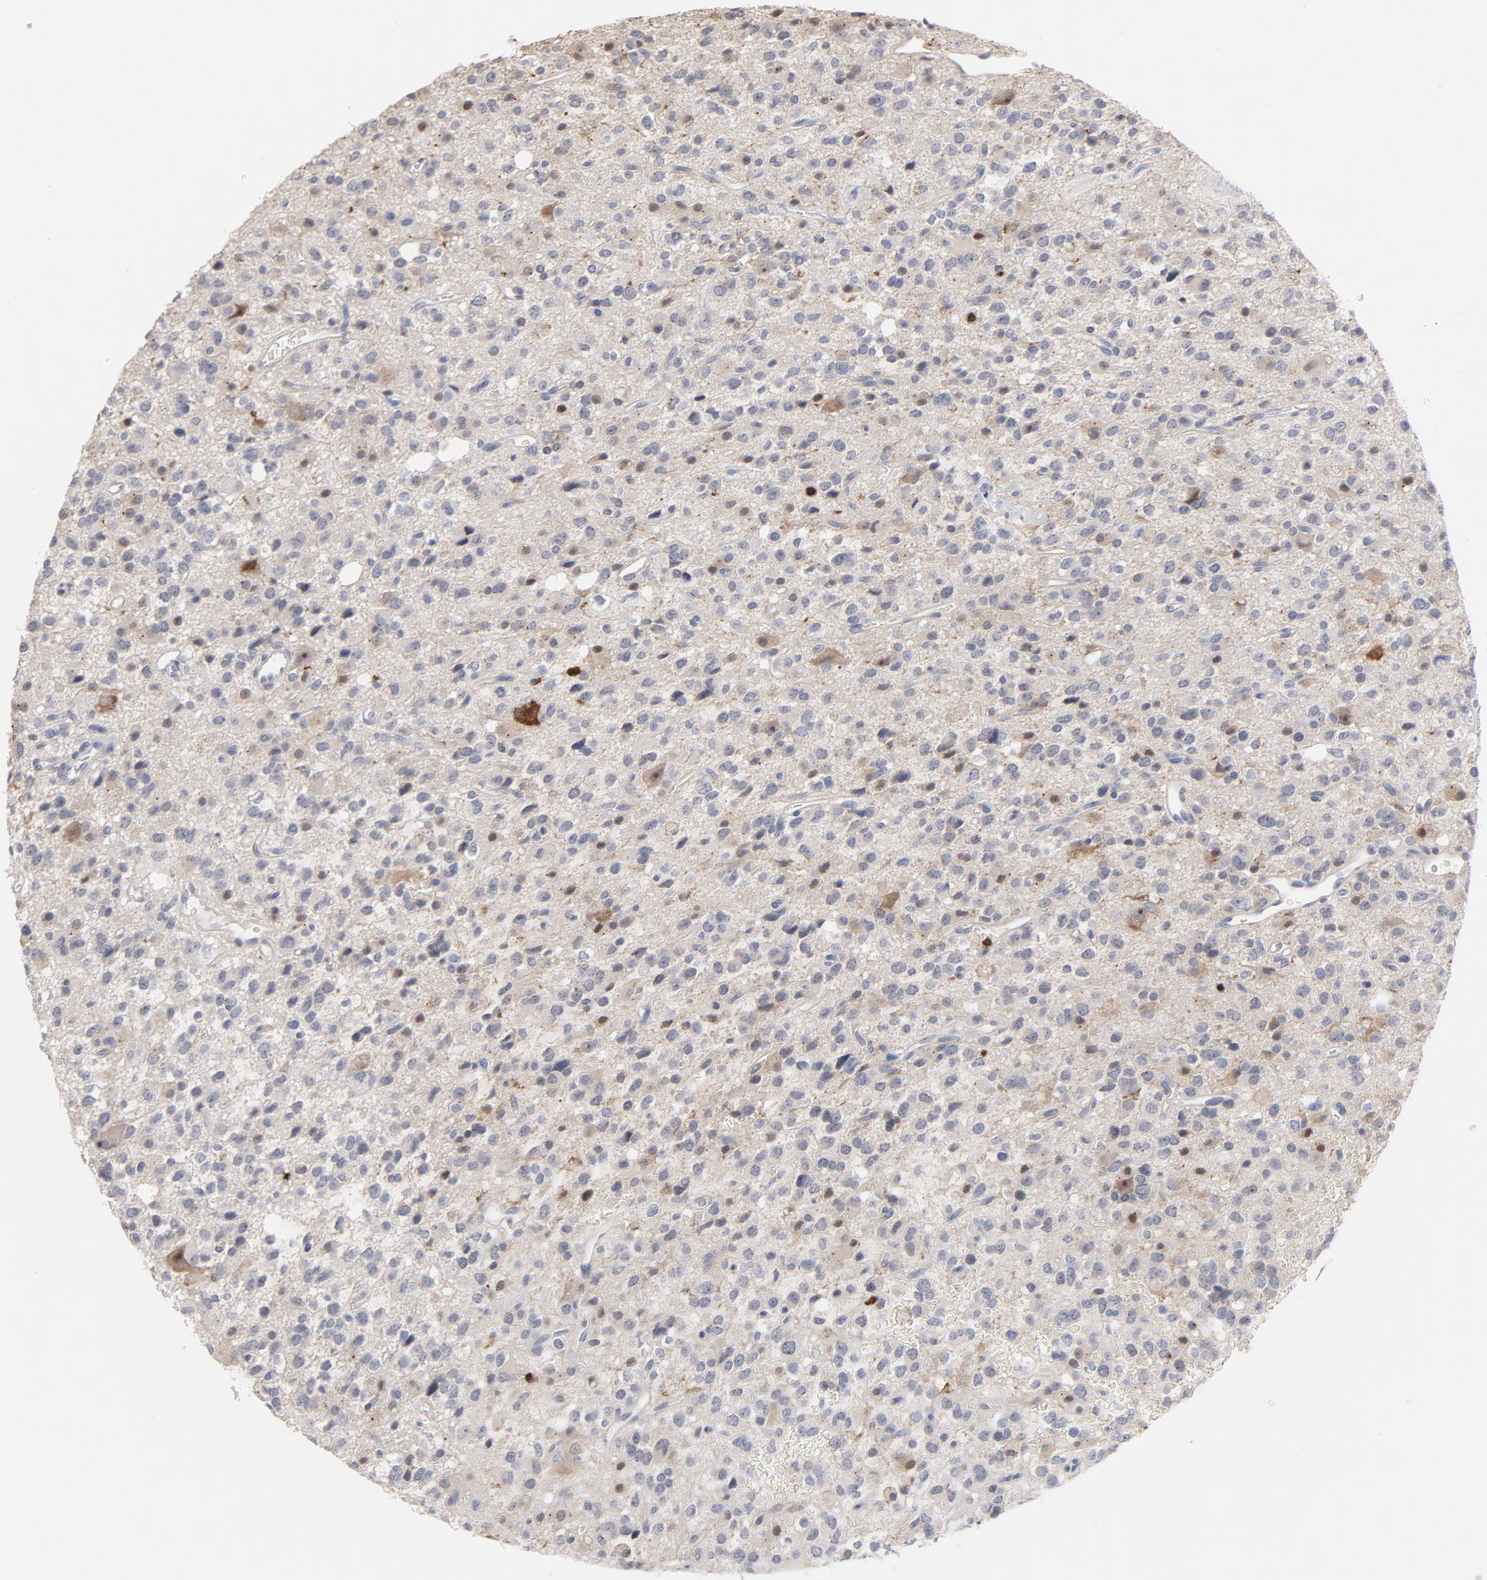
{"staining": {"intensity": "weak", "quantity": "25%-75%", "location": "cytoplasmic/membranous,nuclear"}, "tissue": "glioma", "cell_type": "Tumor cells", "image_type": "cancer", "snomed": [{"axis": "morphology", "description": "Glioma, malignant, High grade"}, {"axis": "topography", "description": "Brain"}], "caption": "There is low levels of weak cytoplasmic/membranous and nuclear expression in tumor cells of glioma, as demonstrated by immunohistochemical staining (brown color).", "gene": "PNMA1", "patient": {"sex": "male", "age": 47}}